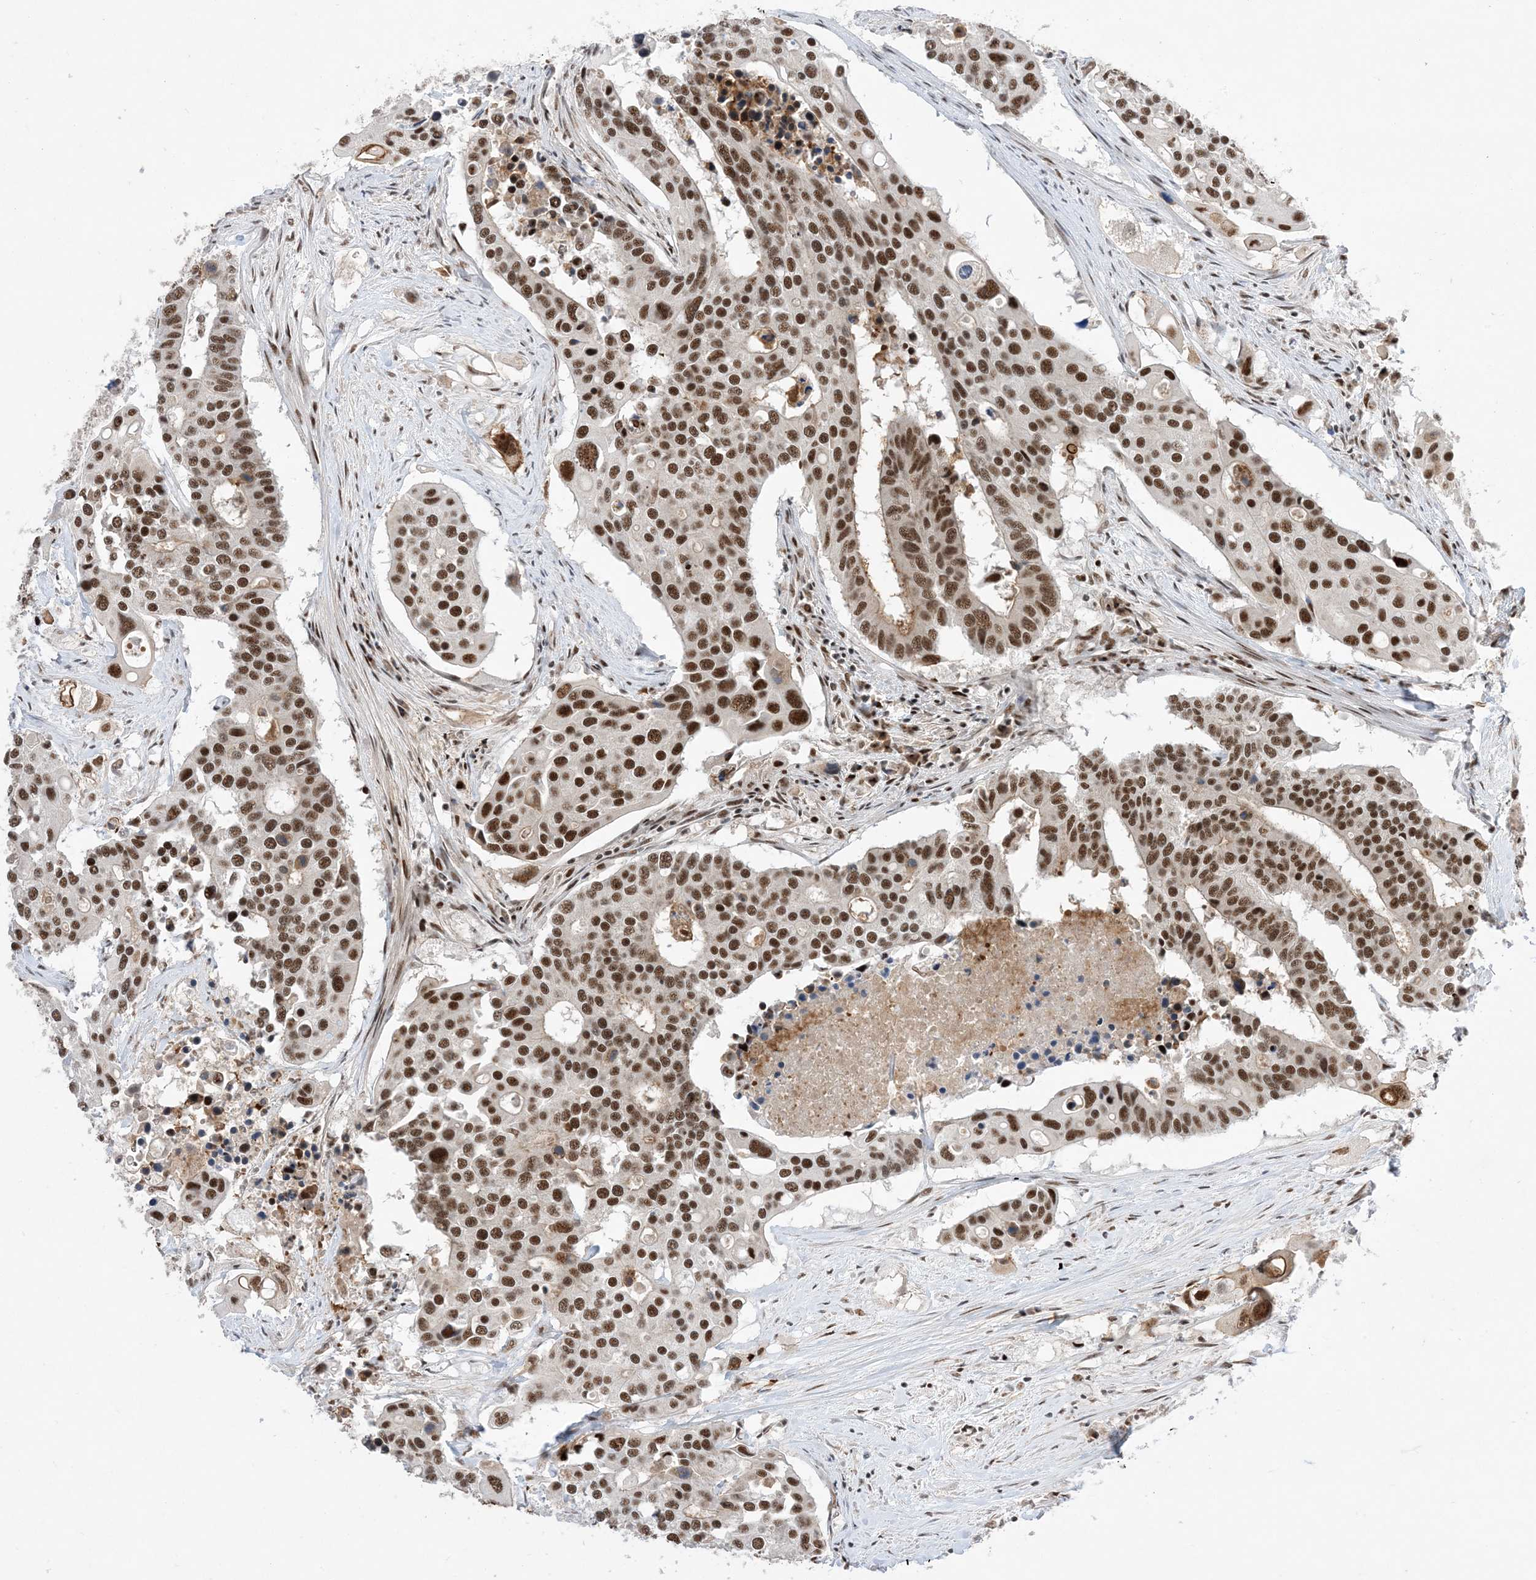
{"staining": {"intensity": "strong", "quantity": ">75%", "location": "nuclear"}, "tissue": "colorectal cancer", "cell_type": "Tumor cells", "image_type": "cancer", "snomed": [{"axis": "morphology", "description": "Adenocarcinoma, NOS"}, {"axis": "topography", "description": "Colon"}], "caption": "Human adenocarcinoma (colorectal) stained with a brown dye exhibits strong nuclear positive expression in approximately >75% of tumor cells.", "gene": "SF3A3", "patient": {"sex": "male", "age": 77}}